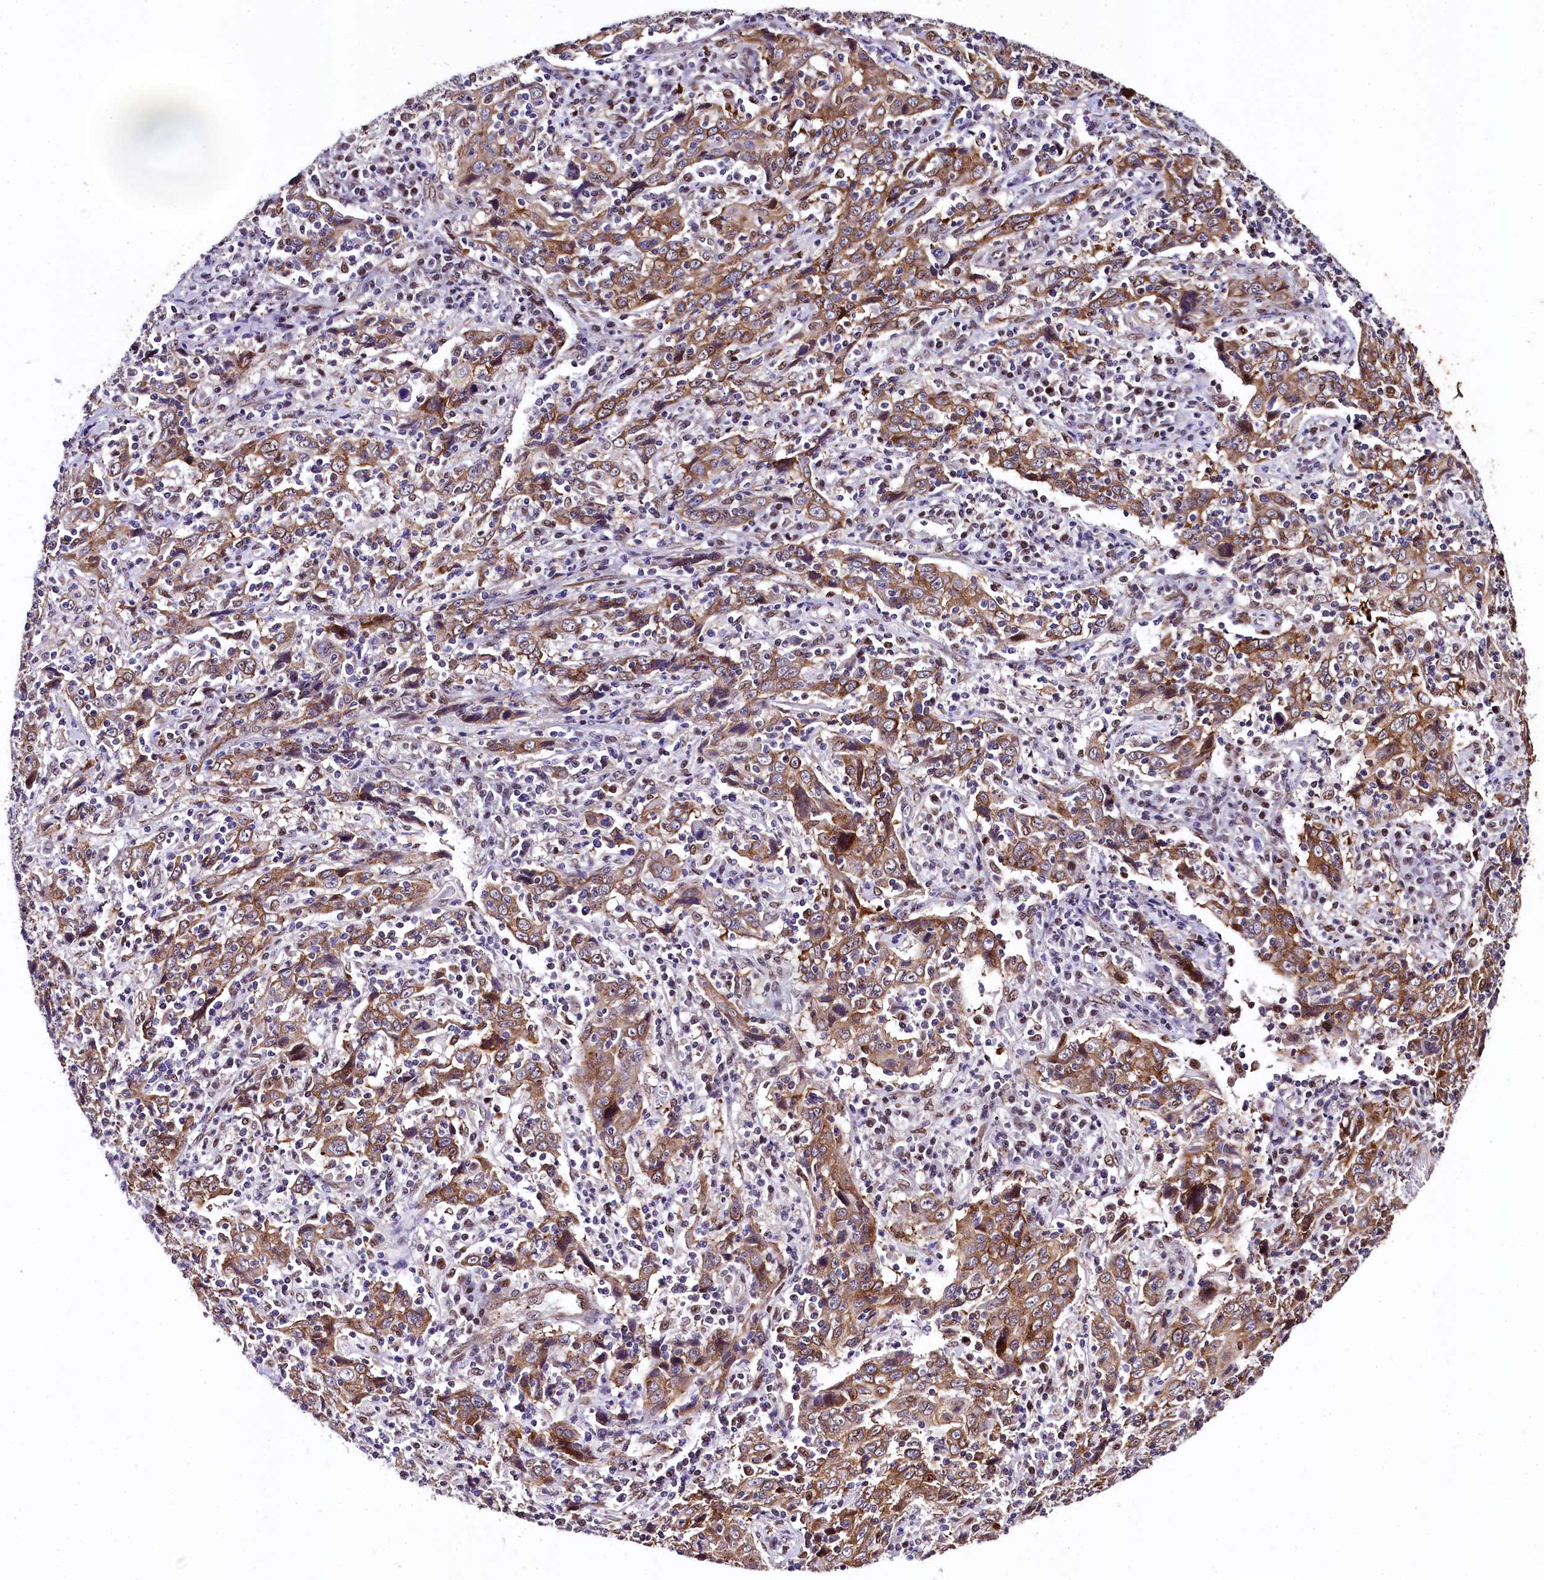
{"staining": {"intensity": "moderate", "quantity": ">75%", "location": "cytoplasmic/membranous"}, "tissue": "cervical cancer", "cell_type": "Tumor cells", "image_type": "cancer", "snomed": [{"axis": "morphology", "description": "Squamous cell carcinoma, NOS"}, {"axis": "topography", "description": "Cervix"}], "caption": "The image demonstrates immunohistochemical staining of cervical cancer. There is moderate cytoplasmic/membranous staining is seen in about >75% of tumor cells. Ihc stains the protein in brown and the nuclei are stained blue.", "gene": "SAMD10", "patient": {"sex": "female", "age": 46}}